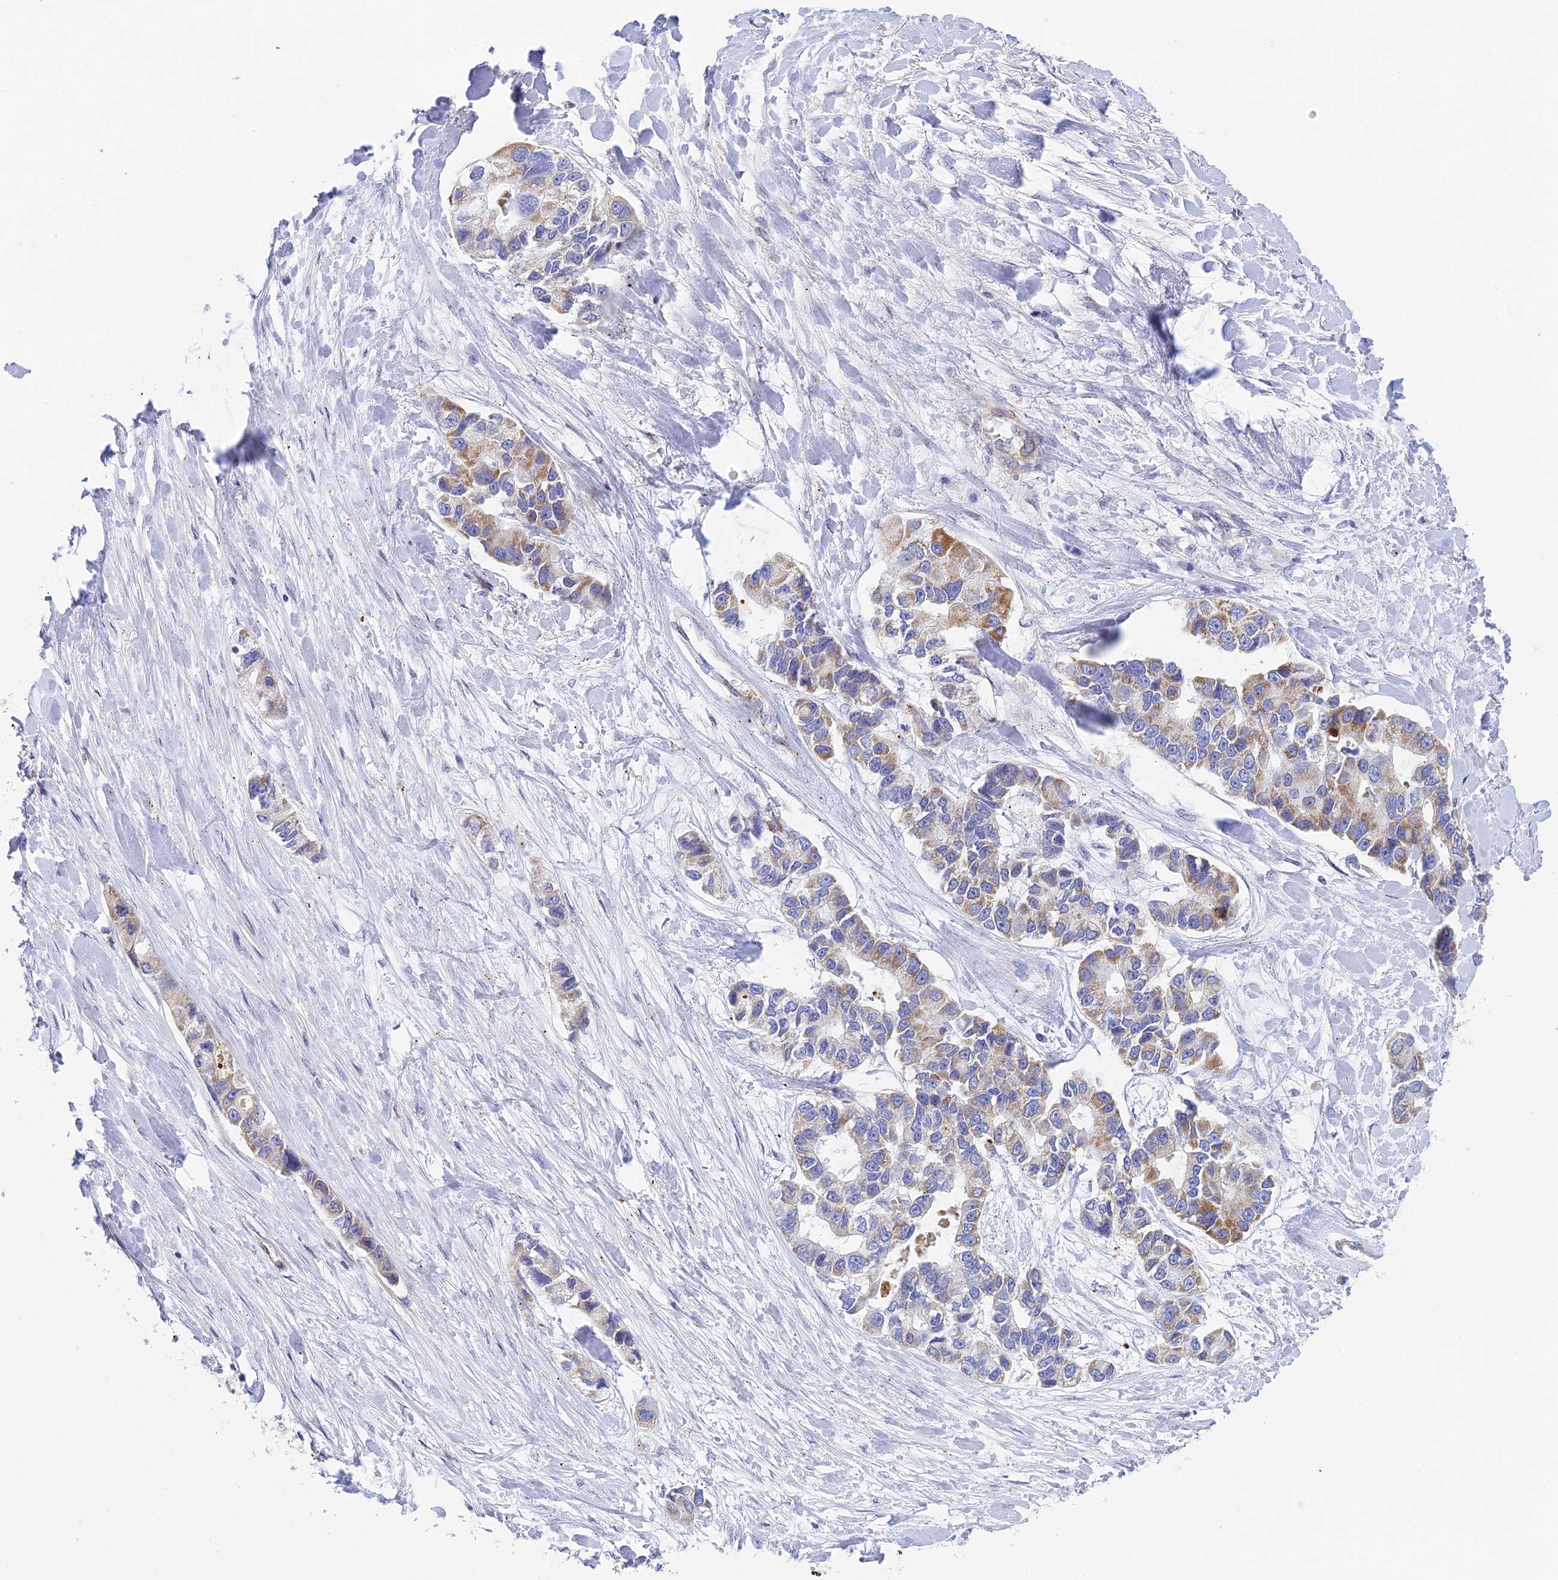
{"staining": {"intensity": "moderate", "quantity": "<25%", "location": "cytoplasmic/membranous"}, "tissue": "lung cancer", "cell_type": "Tumor cells", "image_type": "cancer", "snomed": [{"axis": "morphology", "description": "Adenocarcinoma, NOS"}, {"axis": "topography", "description": "Lung"}], "caption": "Adenocarcinoma (lung) stained for a protein (brown) shows moderate cytoplasmic/membranous positive staining in approximately <25% of tumor cells.", "gene": "CSPG4", "patient": {"sex": "female", "age": 54}}